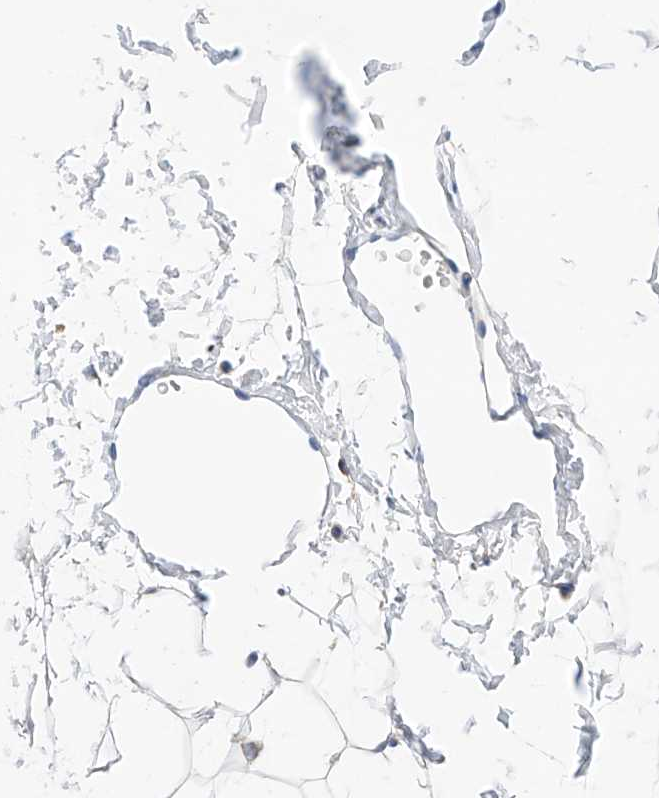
{"staining": {"intensity": "negative", "quantity": "none", "location": "none"}, "tissue": "adipose tissue", "cell_type": "Adipocytes", "image_type": "normal", "snomed": [{"axis": "morphology", "description": "Normal tissue, NOS"}, {"axis": "topography", "description": "Breast"}], "caption": "IHC histopathology image of unremarkable human adipose tissue stained for a protein (brown), which reveals no staining in adipocytes.", "gene": "KTI12", "patient": {"sex": "female", "age": 23}}